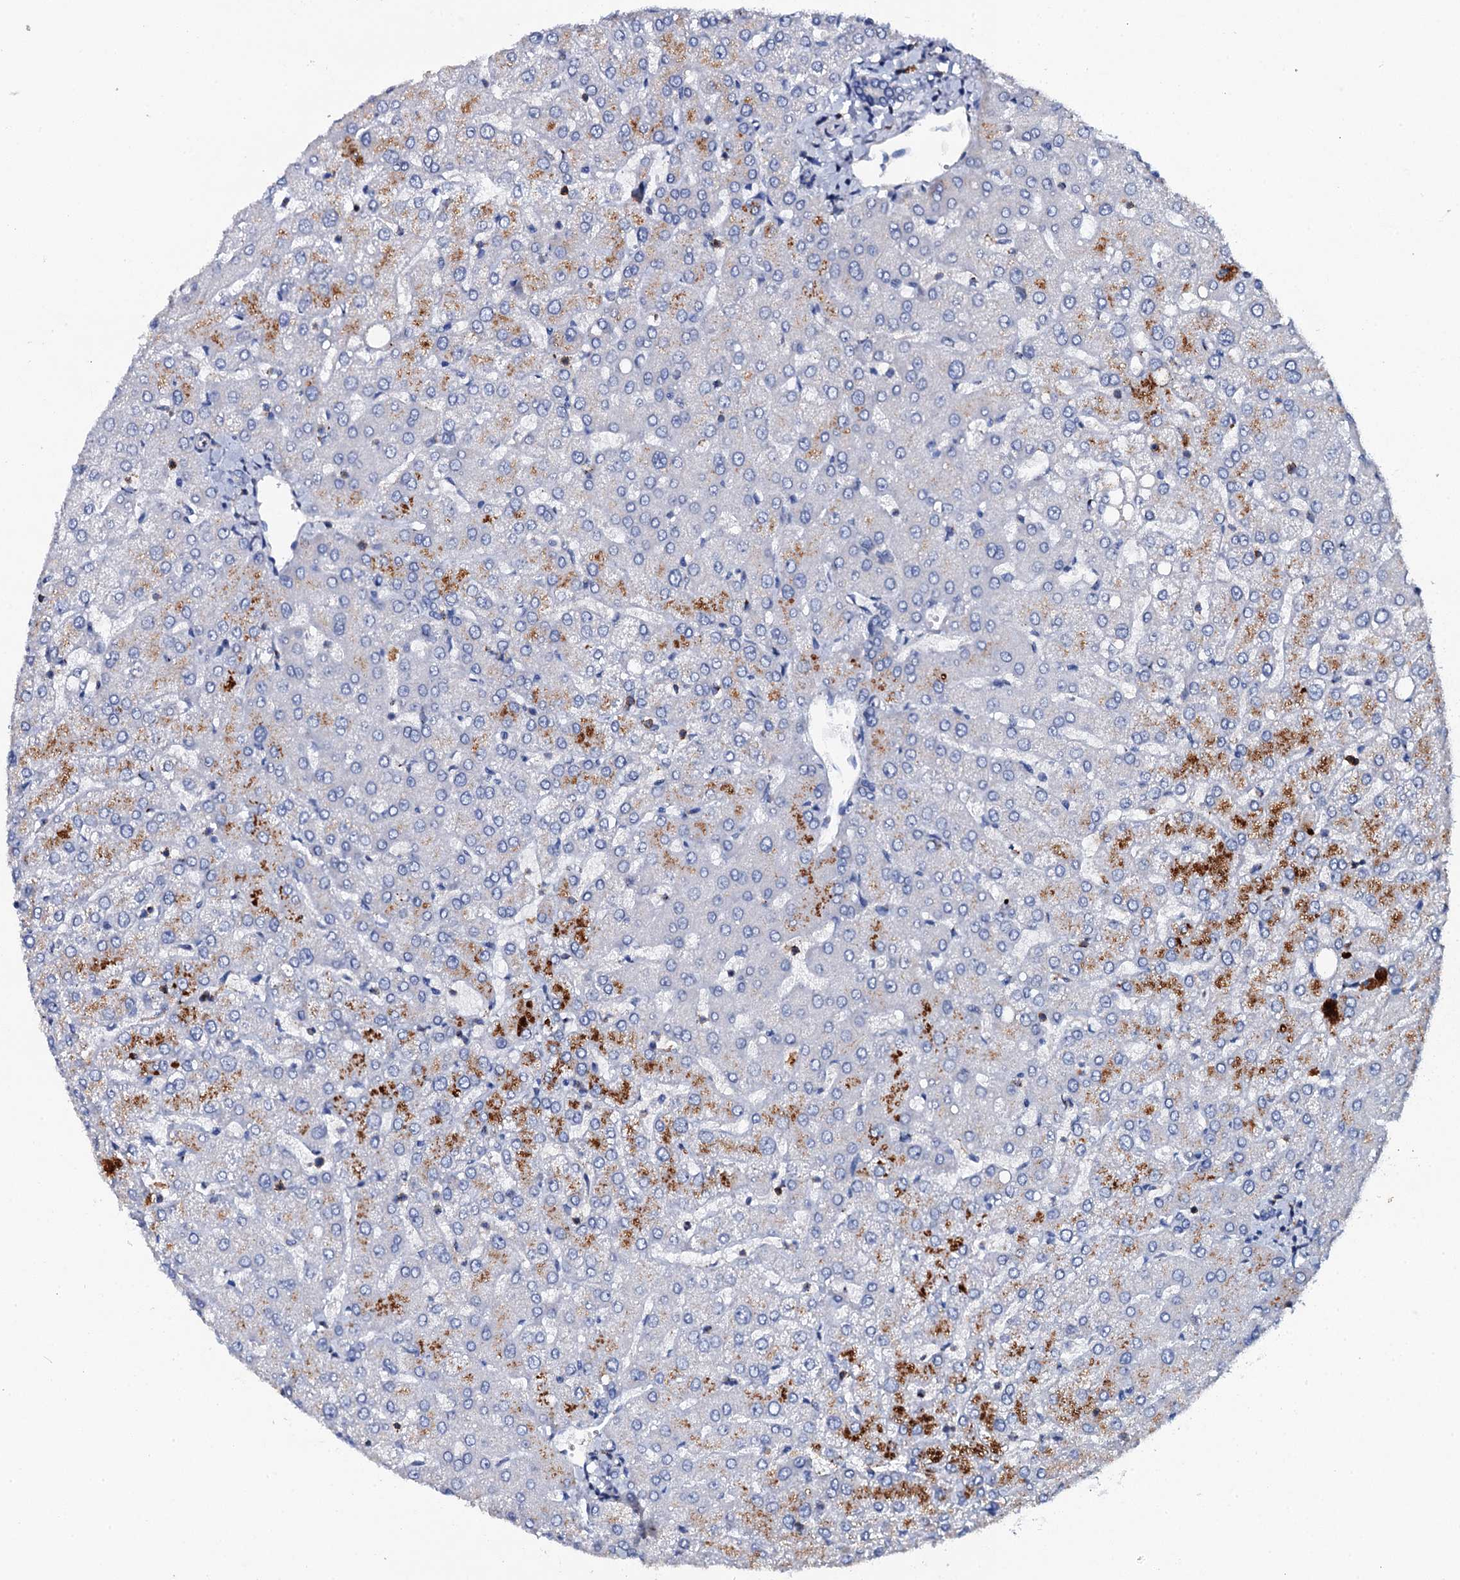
{"staining": {"intensity": "negative", "quantity": "none", "location": "none"}, "tissue": "liver", "cell_type": "Cholangiocytes", "image_type": "normal", "snomed": [{"axis": "morphology", "description": "Normal tissue, NOS"}, {"axis": "topography", "description": "Liver"}], "caption": "DAB immunohistochemical staining of benign human liver demonstrates no significant positivity in cholangiocytes. (DAB (3,3'-diaminobenzidine) IHC, high magnification).", "gene": "MS4A4E", "patient": {"sex": "female", "age": 54}}